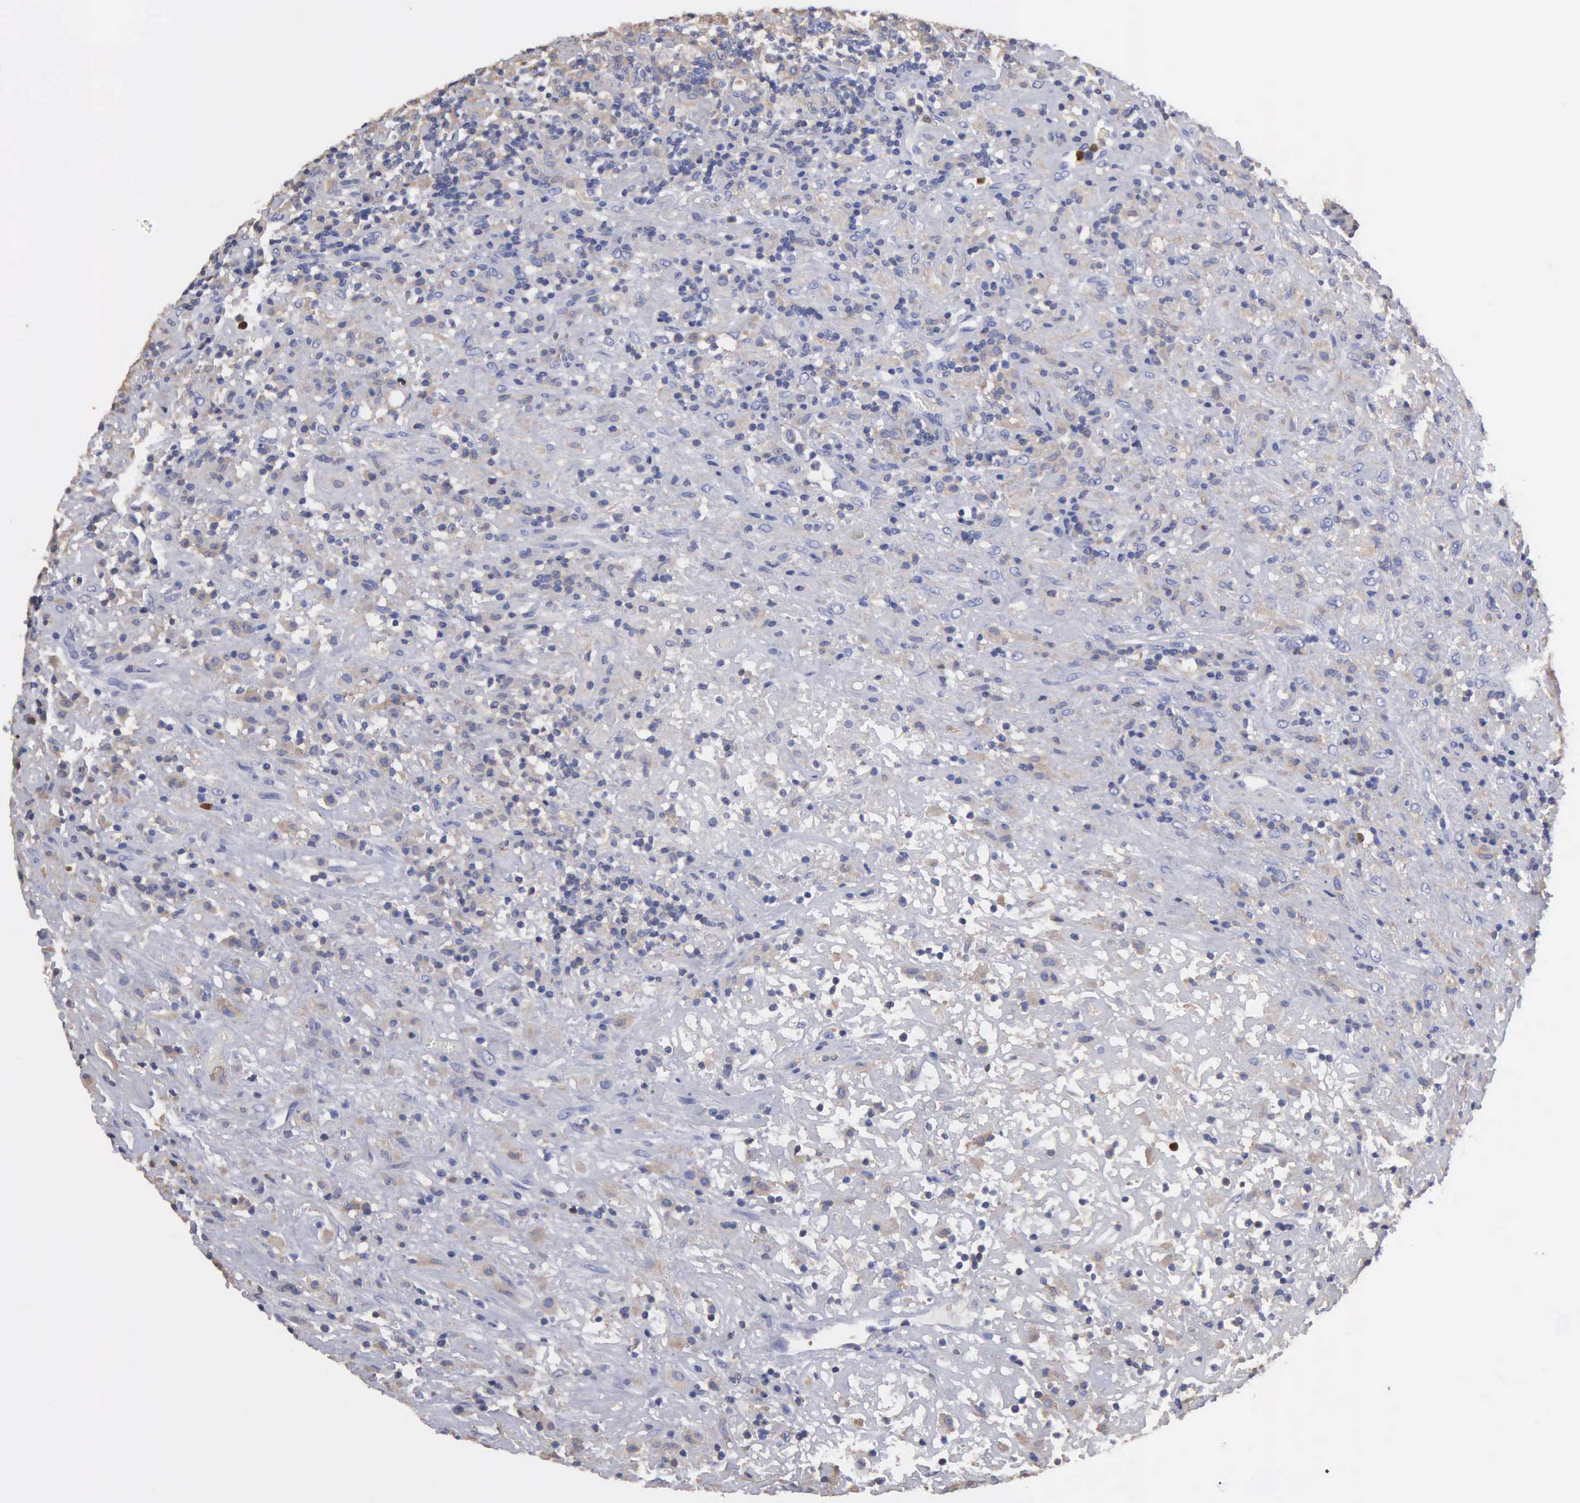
{"staining": {"intensity": "negative", "quantity": "none", "location": "none"}, "tissue": "lymphoma", "cell_type": "Tumor cells", "image_type": "cancer", "snomed": [{"axis": "morphology", "description": "Hodgkin's disease, NOS"}, {"axis": "topography", "description": "Lymph node"}], "caption": "There is no significant positivity in tumor cells of lymphoma.", "gene": "G6PD", "patient": {"sex": "male", "age": 46}}